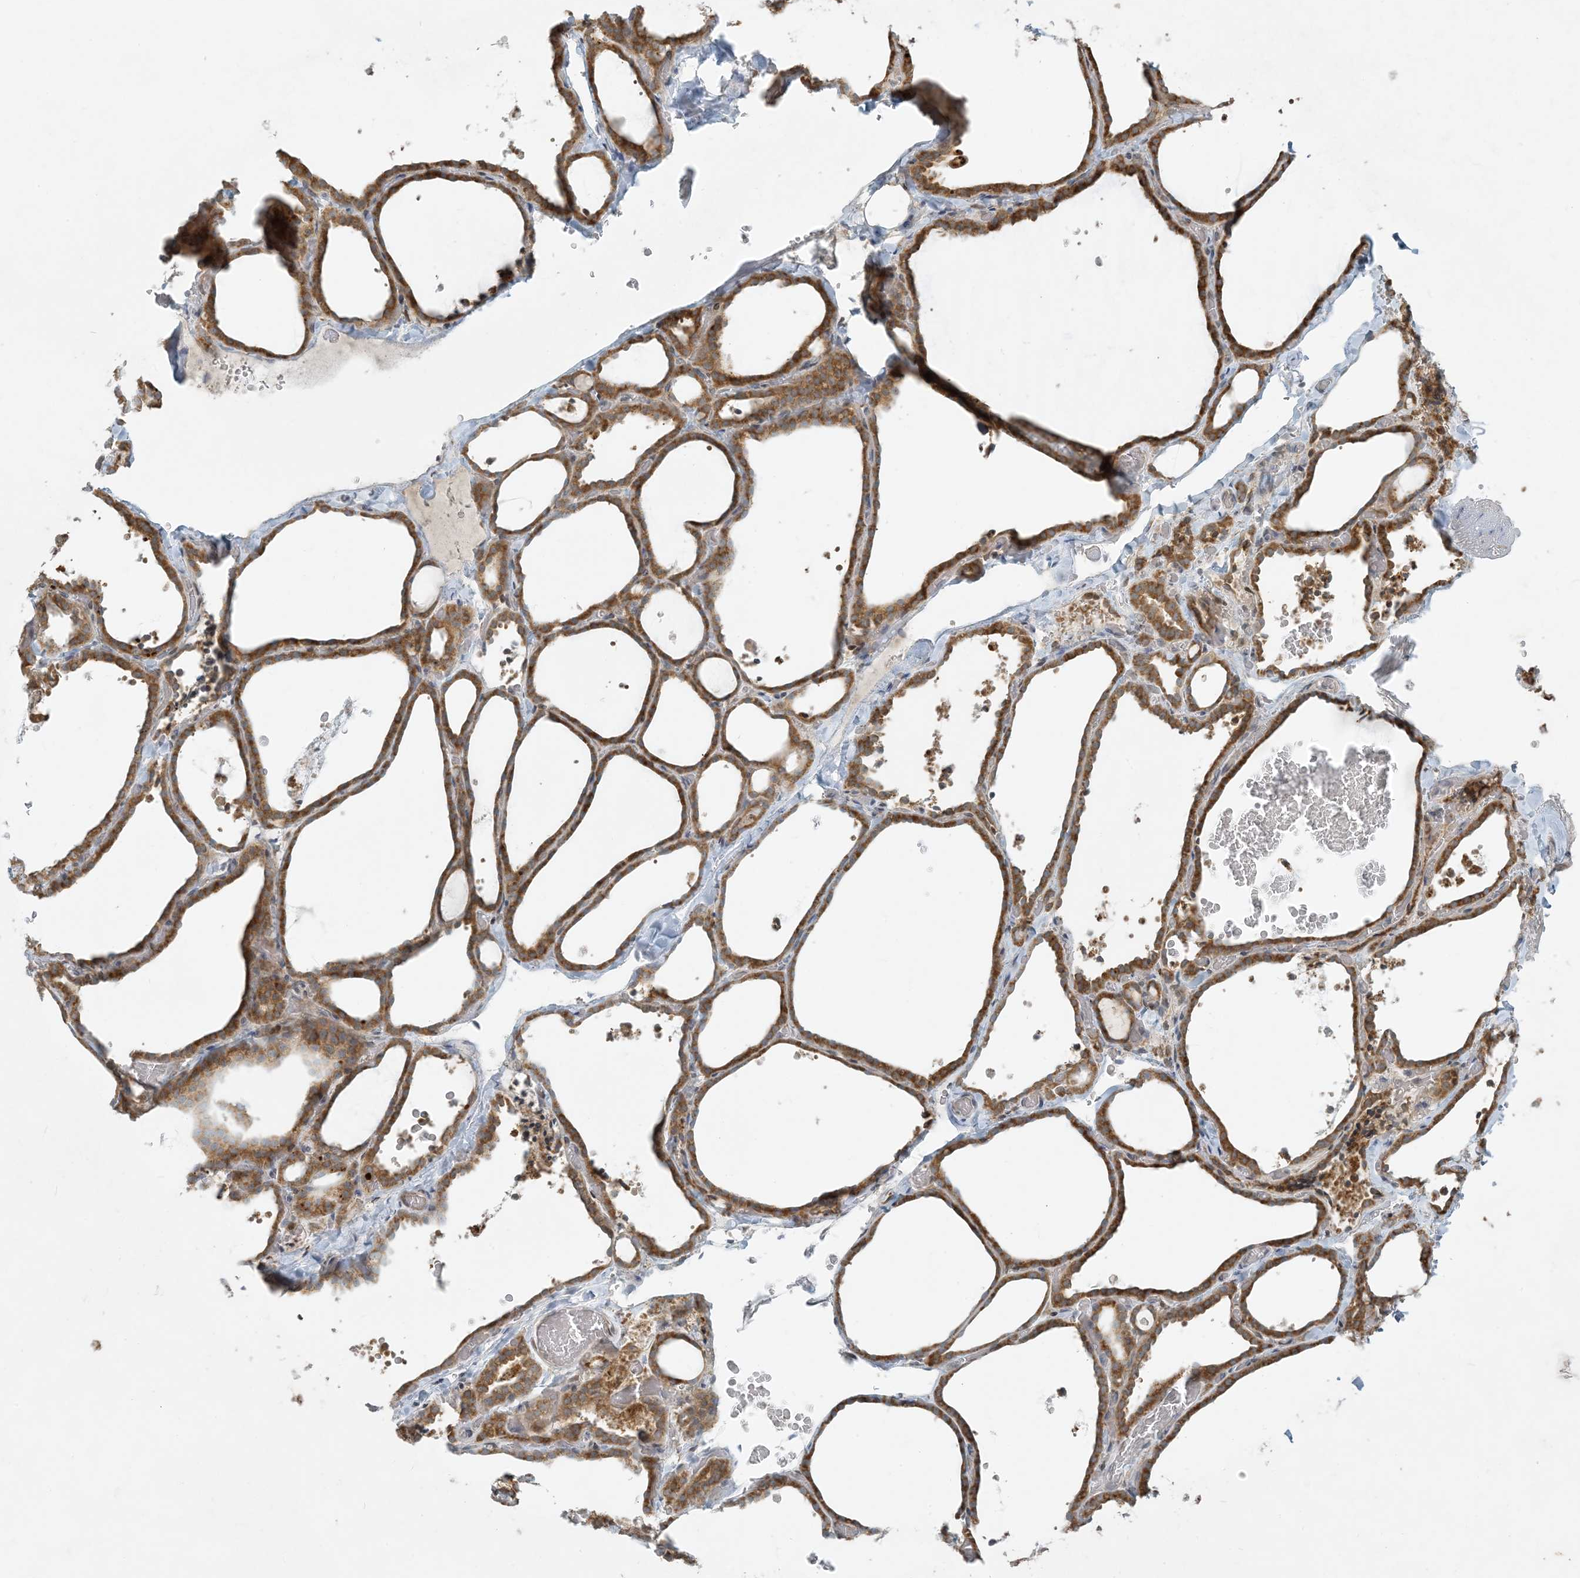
{"staining": {"intensity": "moderate", "quantity": ">75%", "location": "cytoplasmic/membranous"}, "tissue": "thyroid gland", "cell_type": "Glandular cells", "image_type": "normal", "snomed": [{"axis": "morphology", "description": "Normal tissue, NOS"}, {"axis": "topography", "description": "Thyroid gland"}], "caption": "Thyroid gland stained for a protein reveals moderate cytoplasmic/membranous positivity in glandular cells.", "gene": "HACL1", "patient": {"sex": "female", "age": 22}}